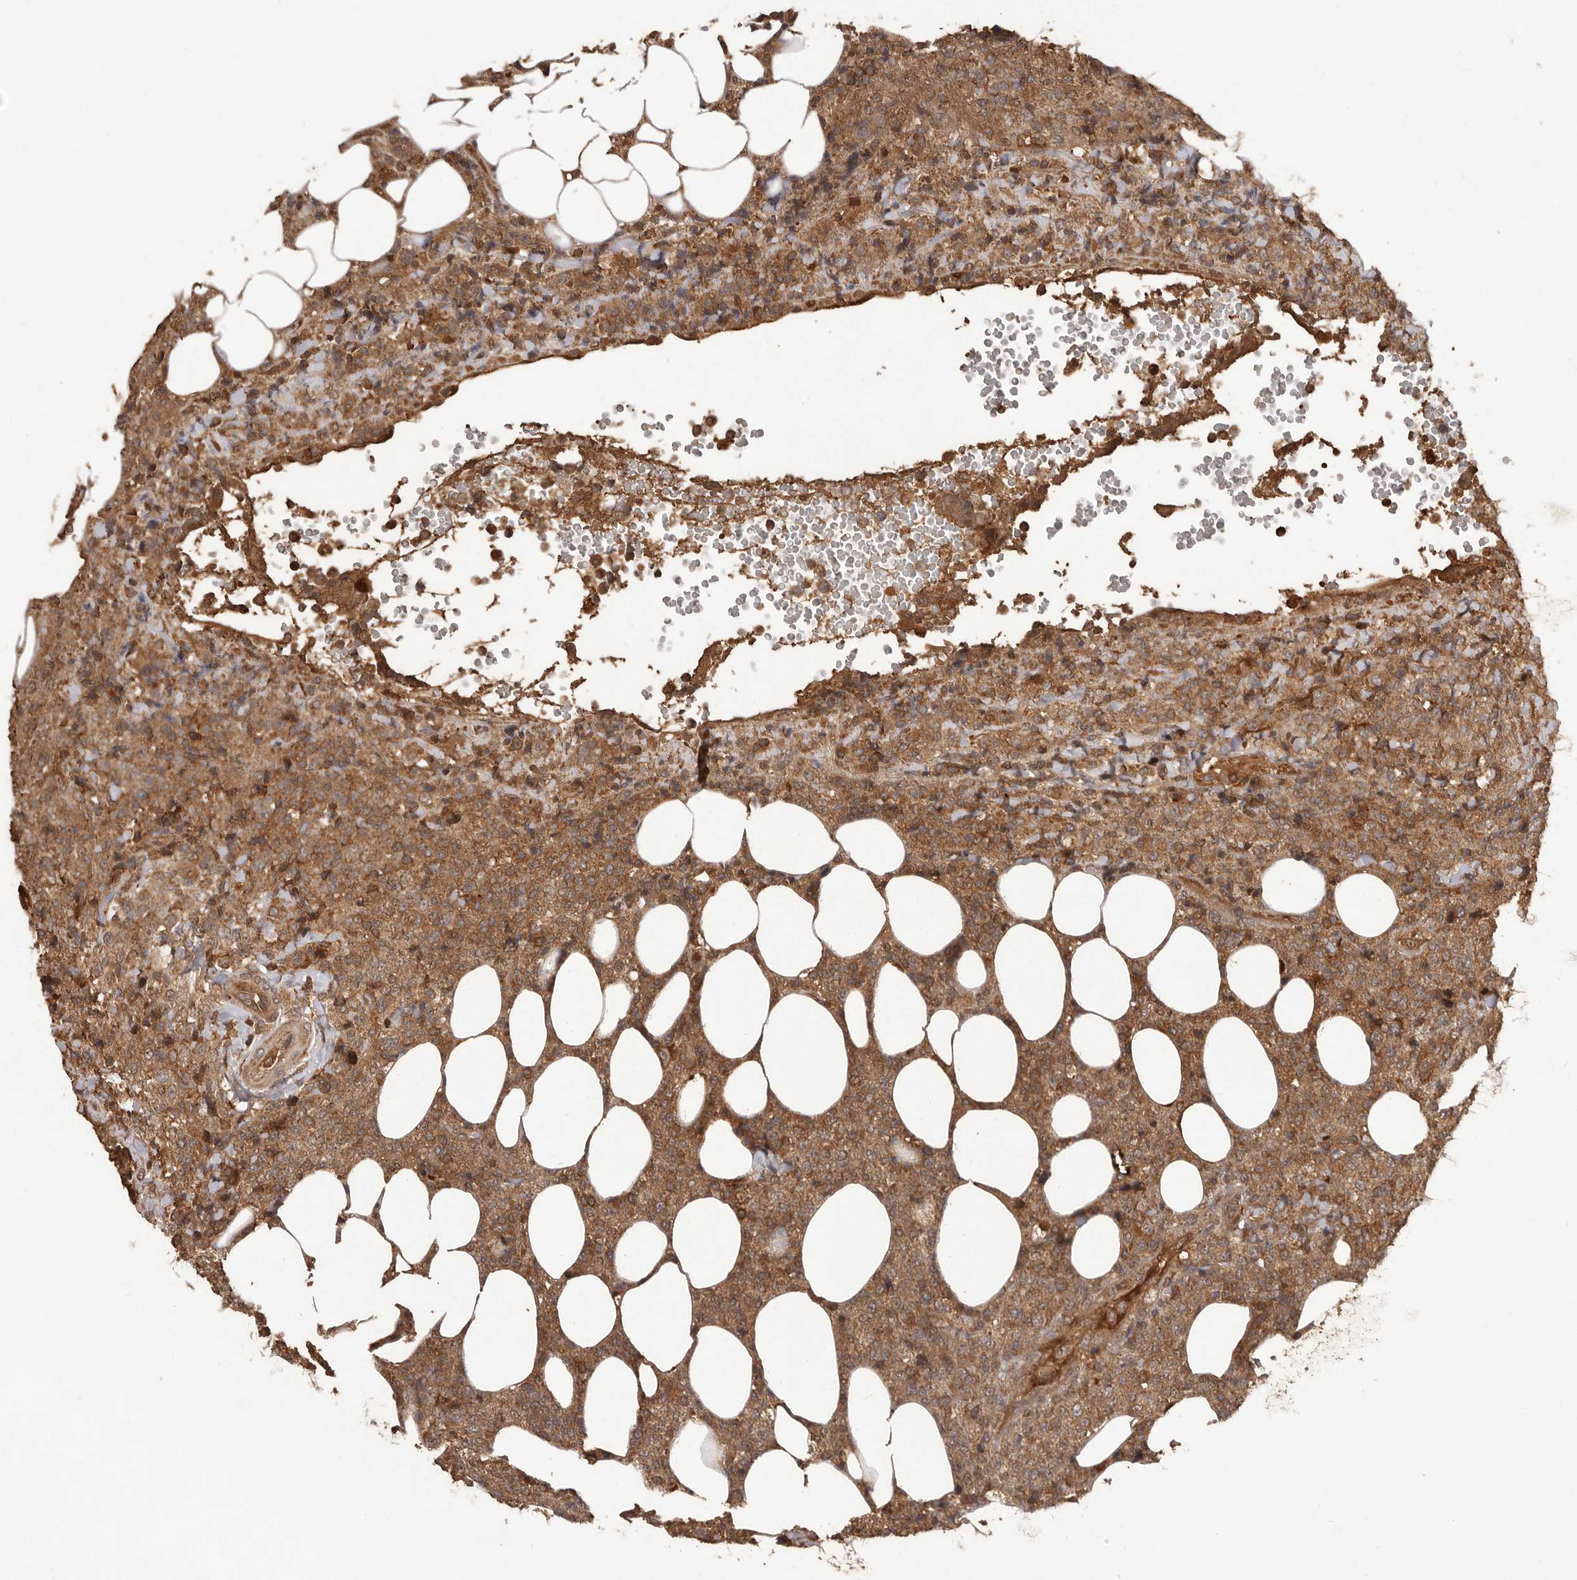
{"staining": {"intensity": "strong", "quantity": ">75%", "location": "cytoplasmic/membranous"}, "tissue": "lymphoma", "cell_type": "Tumor cells", "image_type": "cancer", "snomed": [{"axis": "morphology", "description": "Malignant lymphoma, non-Hodgkin's type, High grade"}, {"axis": "topography", "description": "Lymph node"}], "caption": "The image exhibits staining of malignant lymphoma, non-Hodgkin's type (high-grade), revealing strong cytoplasmic/membranous protein positivity (brown color) within tumor cells.", "gene": "SLC22A3", "patient": {"sex": "male", "age": 13}}